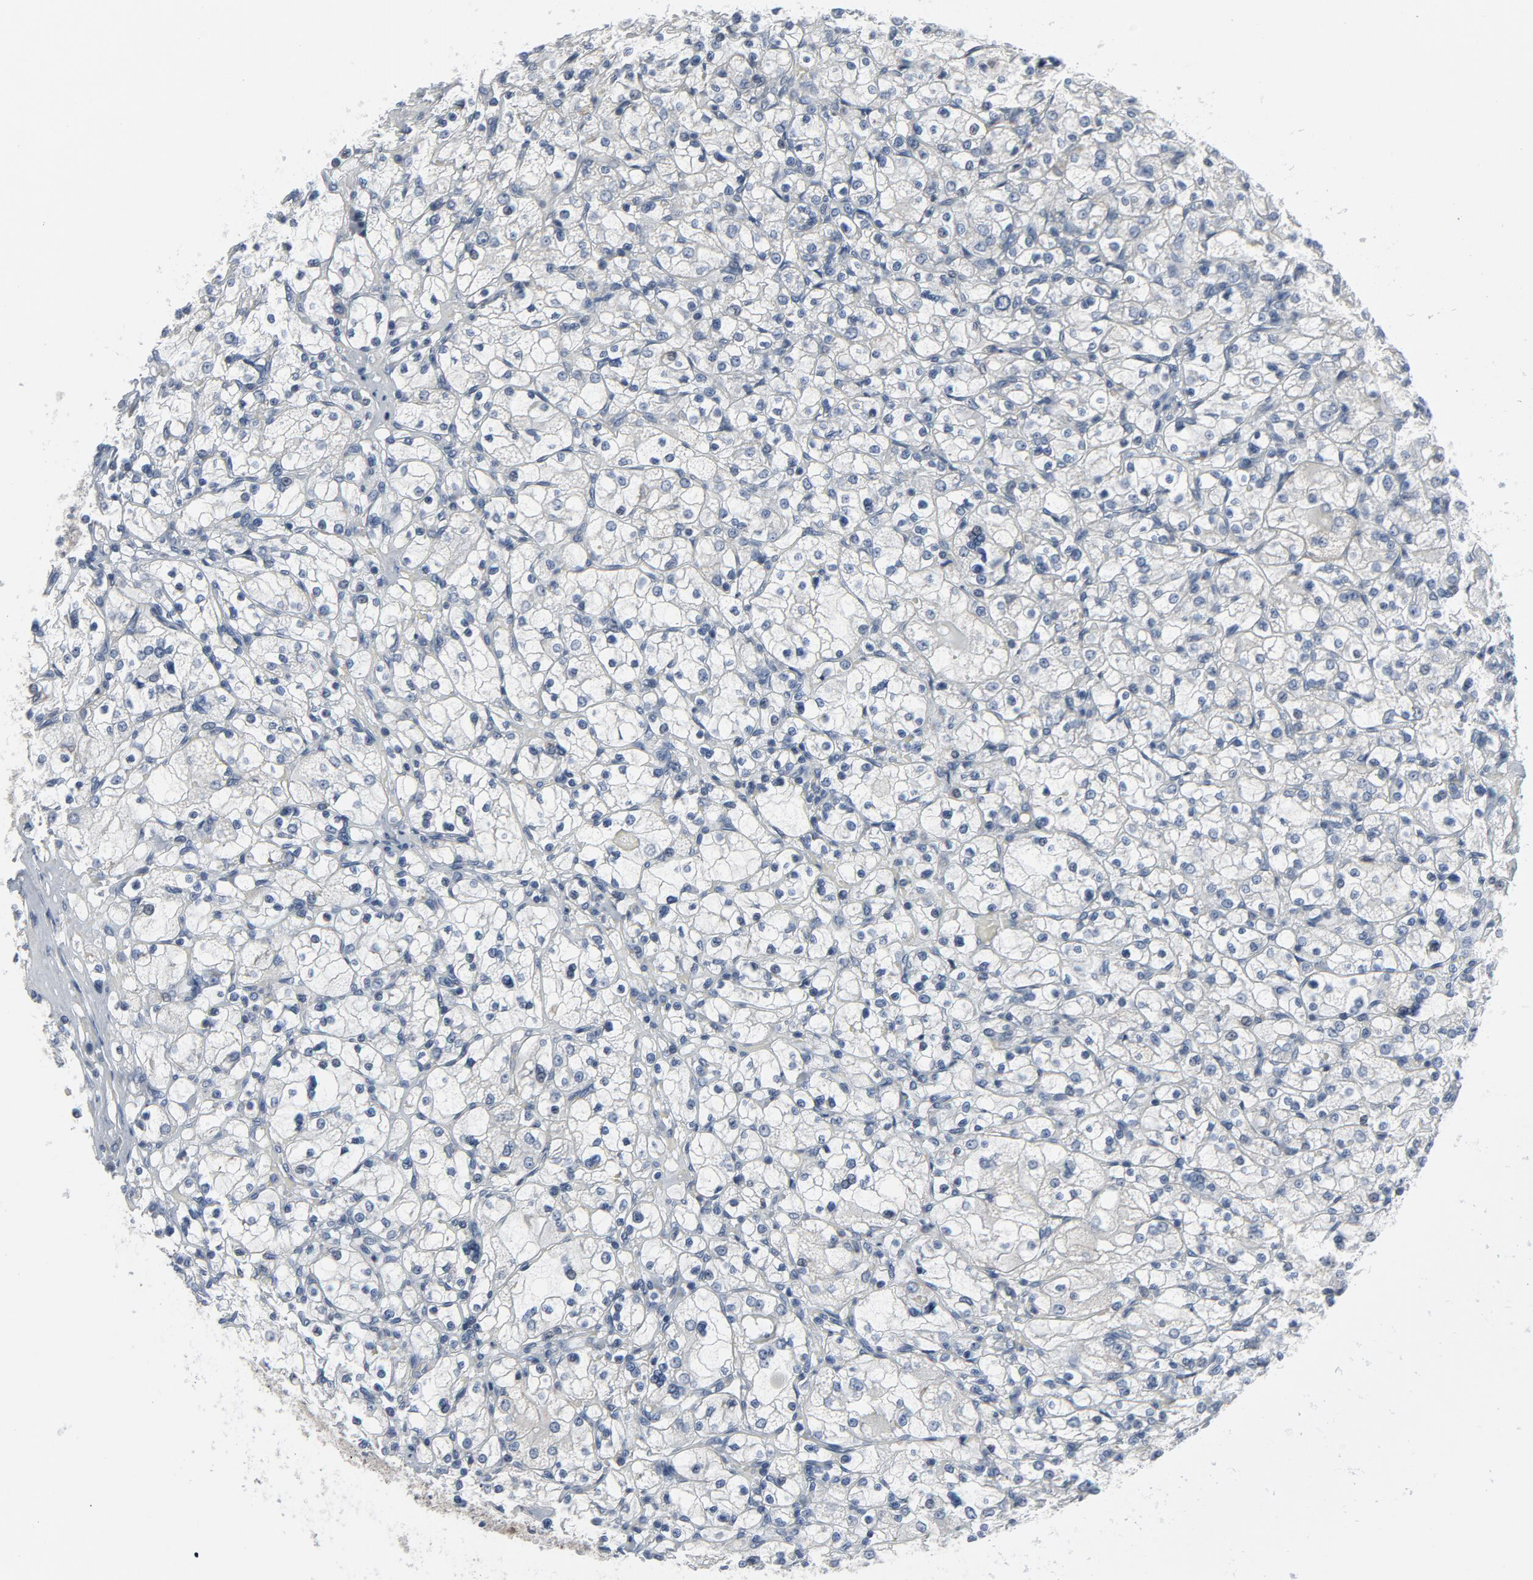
{"staining": {"intensity": "negative", "quantity": "none", "location": "none"}, "tissue": "renal cancer", "cell_type": "Tumor cells", "image_type": "cancer", "snomed": [{"axis": "morphology", "description": "Adenocarcinoma, NOS"}, {"axis": "topography", "description": "Kidney"}], "caption": "Tumor cells are negative for brown protein staining in adenocarcinoma (renal).", "gene": "GPX2", "patient": {"sex": "female", "age": 83}}